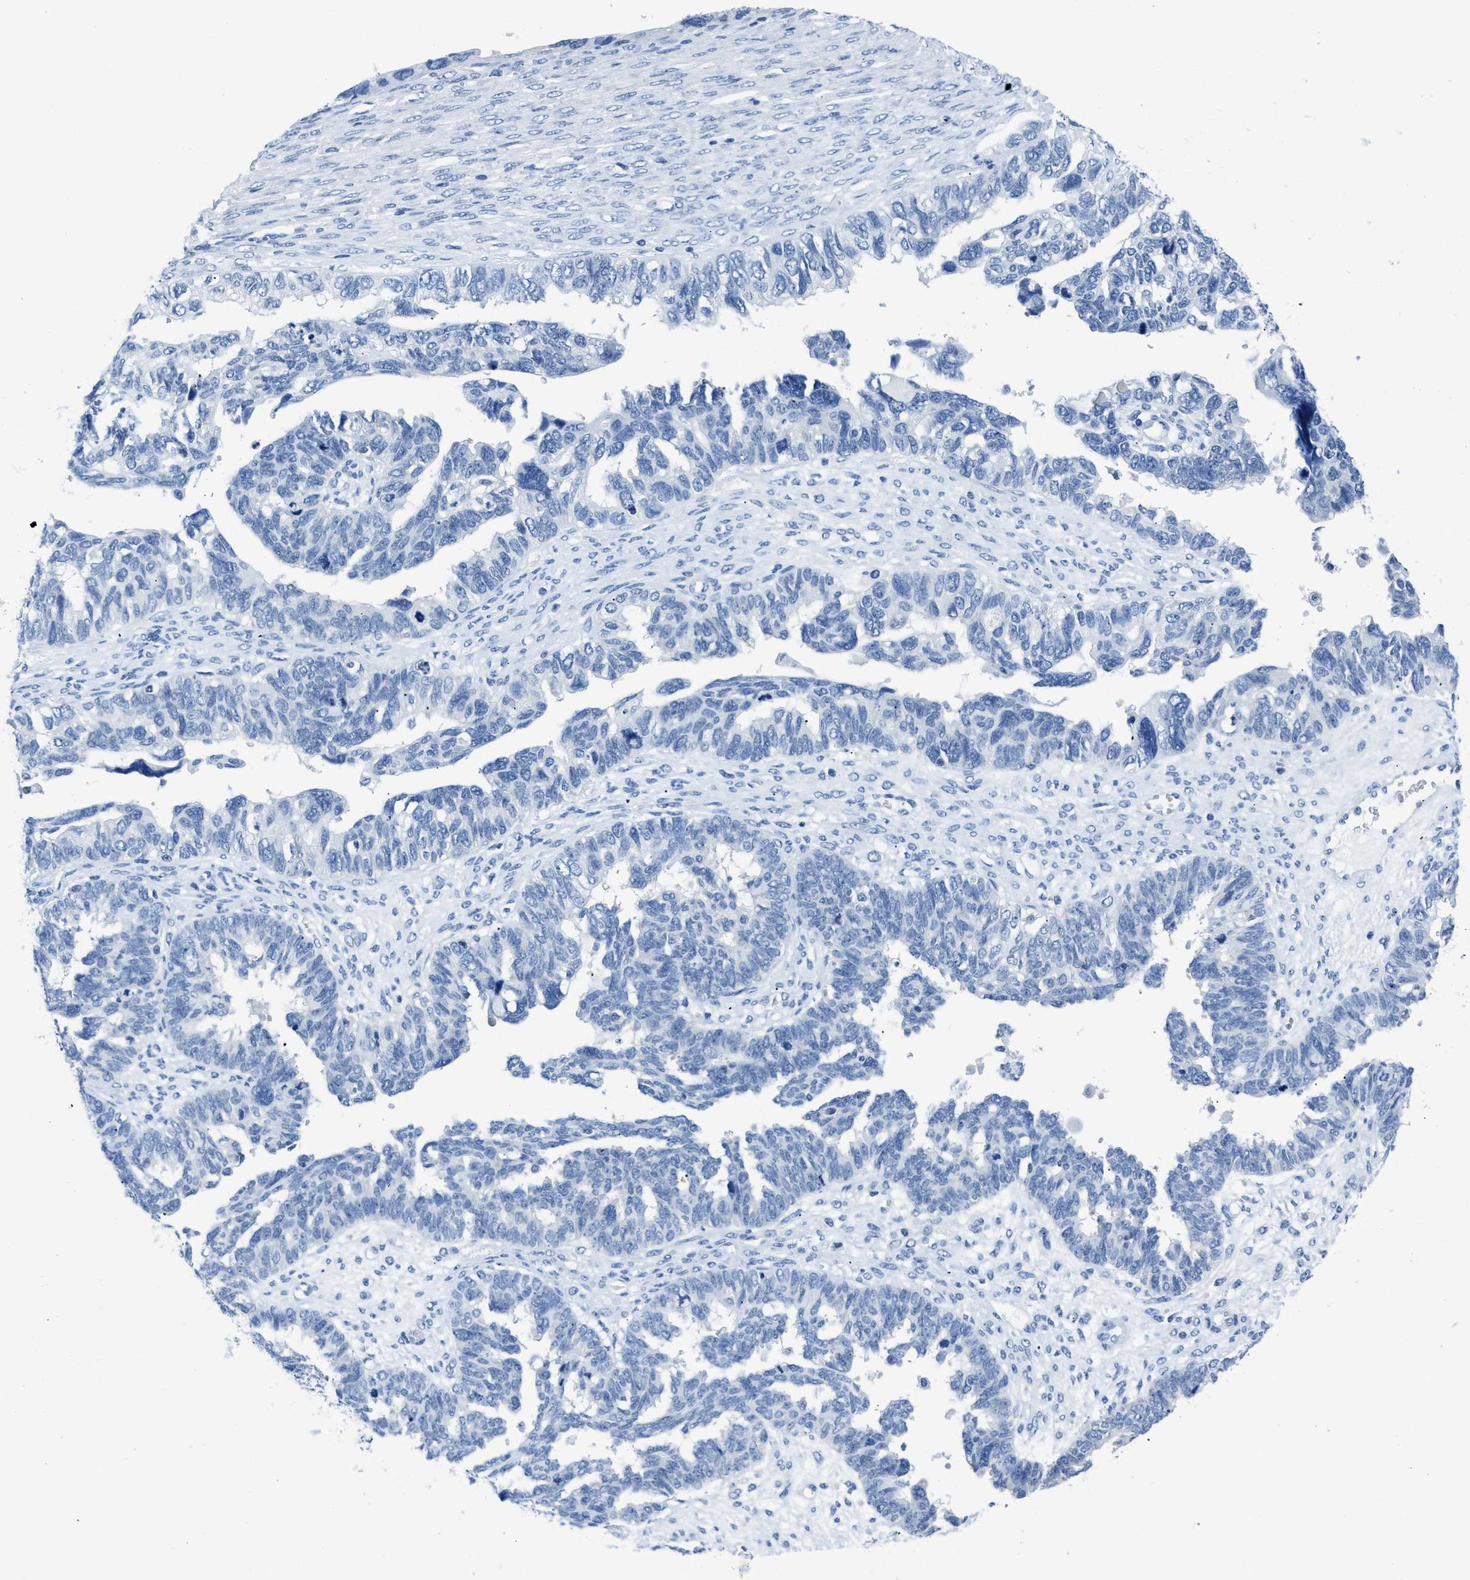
{"staining": {"intensity": "negative", "quantity": "none", "location": "none"}, "tissue": "ovarian cancer", "cell_type": "Tumor cells", "image_type": "cancer", "snomed": [{"axis": "morphology", "description": "Cystadenocarcinoma, serous, NOS"}, {"axis": "topography", "description": "Ovary"}], "caption": "This photomicrograph is of ovarian serous cystadenocarcinoma stained with IHC to label a protein in brown with the nuclei are counter-stained blue. There is no expression in tumor cells. (Stains: DAB (3,3'-diaminobenzidine) immunohistochemistry with hematoxylin counter stain, Microscopy: brightfield microscopy at high magnification).", "gene": "NFATC2", "patient": {"sex": "female", "age": 79}}